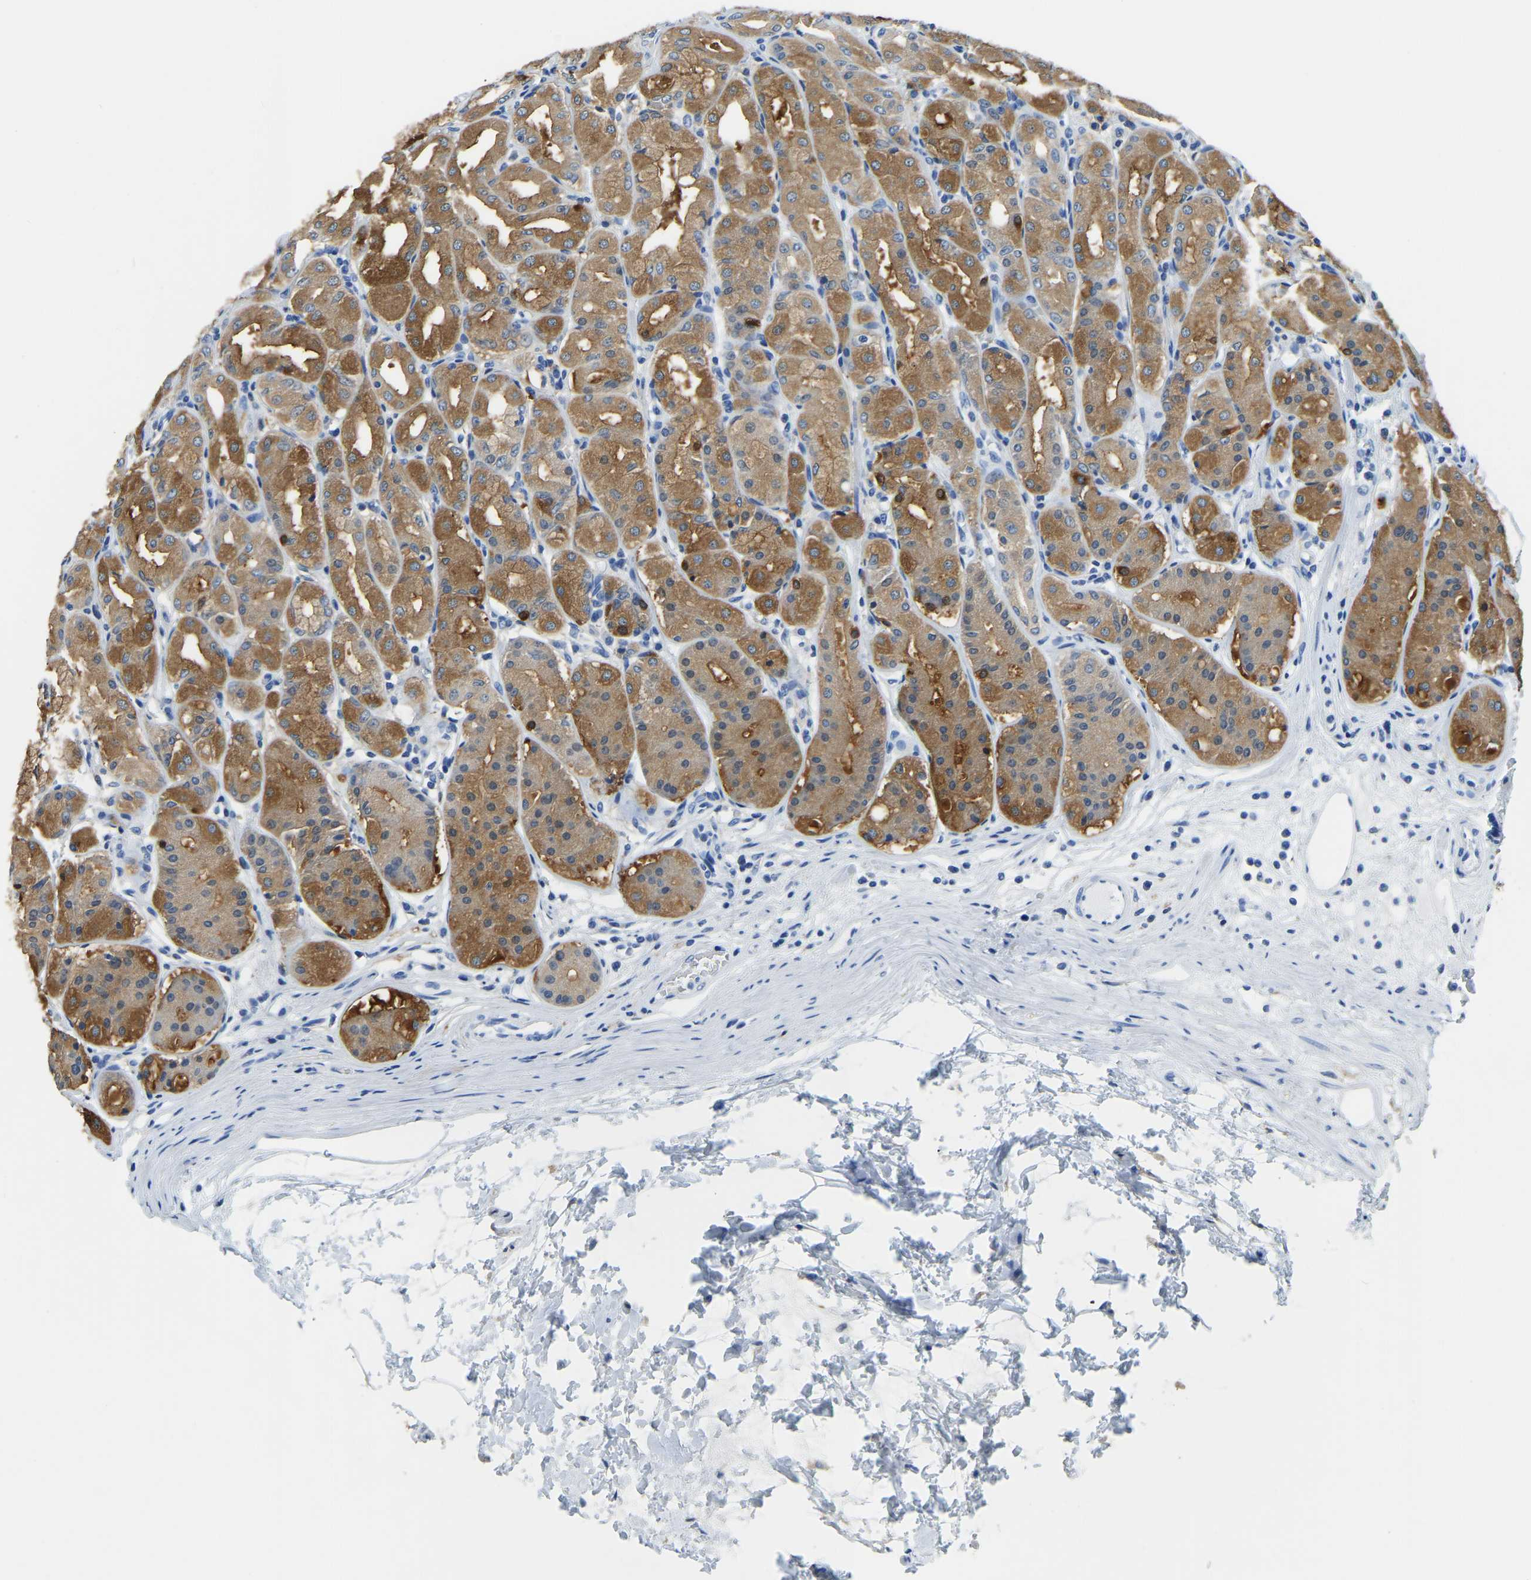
{"staining": {"intensity": "moderate", "quantity": ">75%", "location": "cytoplasmic/membranous"}, "tissue": "stomach", "cell_type": "Glandular cells", "image_type": "normal", "snomed": [{"axis": "morphology", "description": "Normal tissue, NOS"}, {"axis": "topography", "description": "Stomach"}, {"axis": "topography", "description": "Stomach, lower"}], "caption": "Protein staining of normal stomach exhibits moderate cytoplasmic/membranous expression in about >75% of glandular cells.", "gene": "ZDHHC13", "patient": {"sex": "female", "age": 56}}